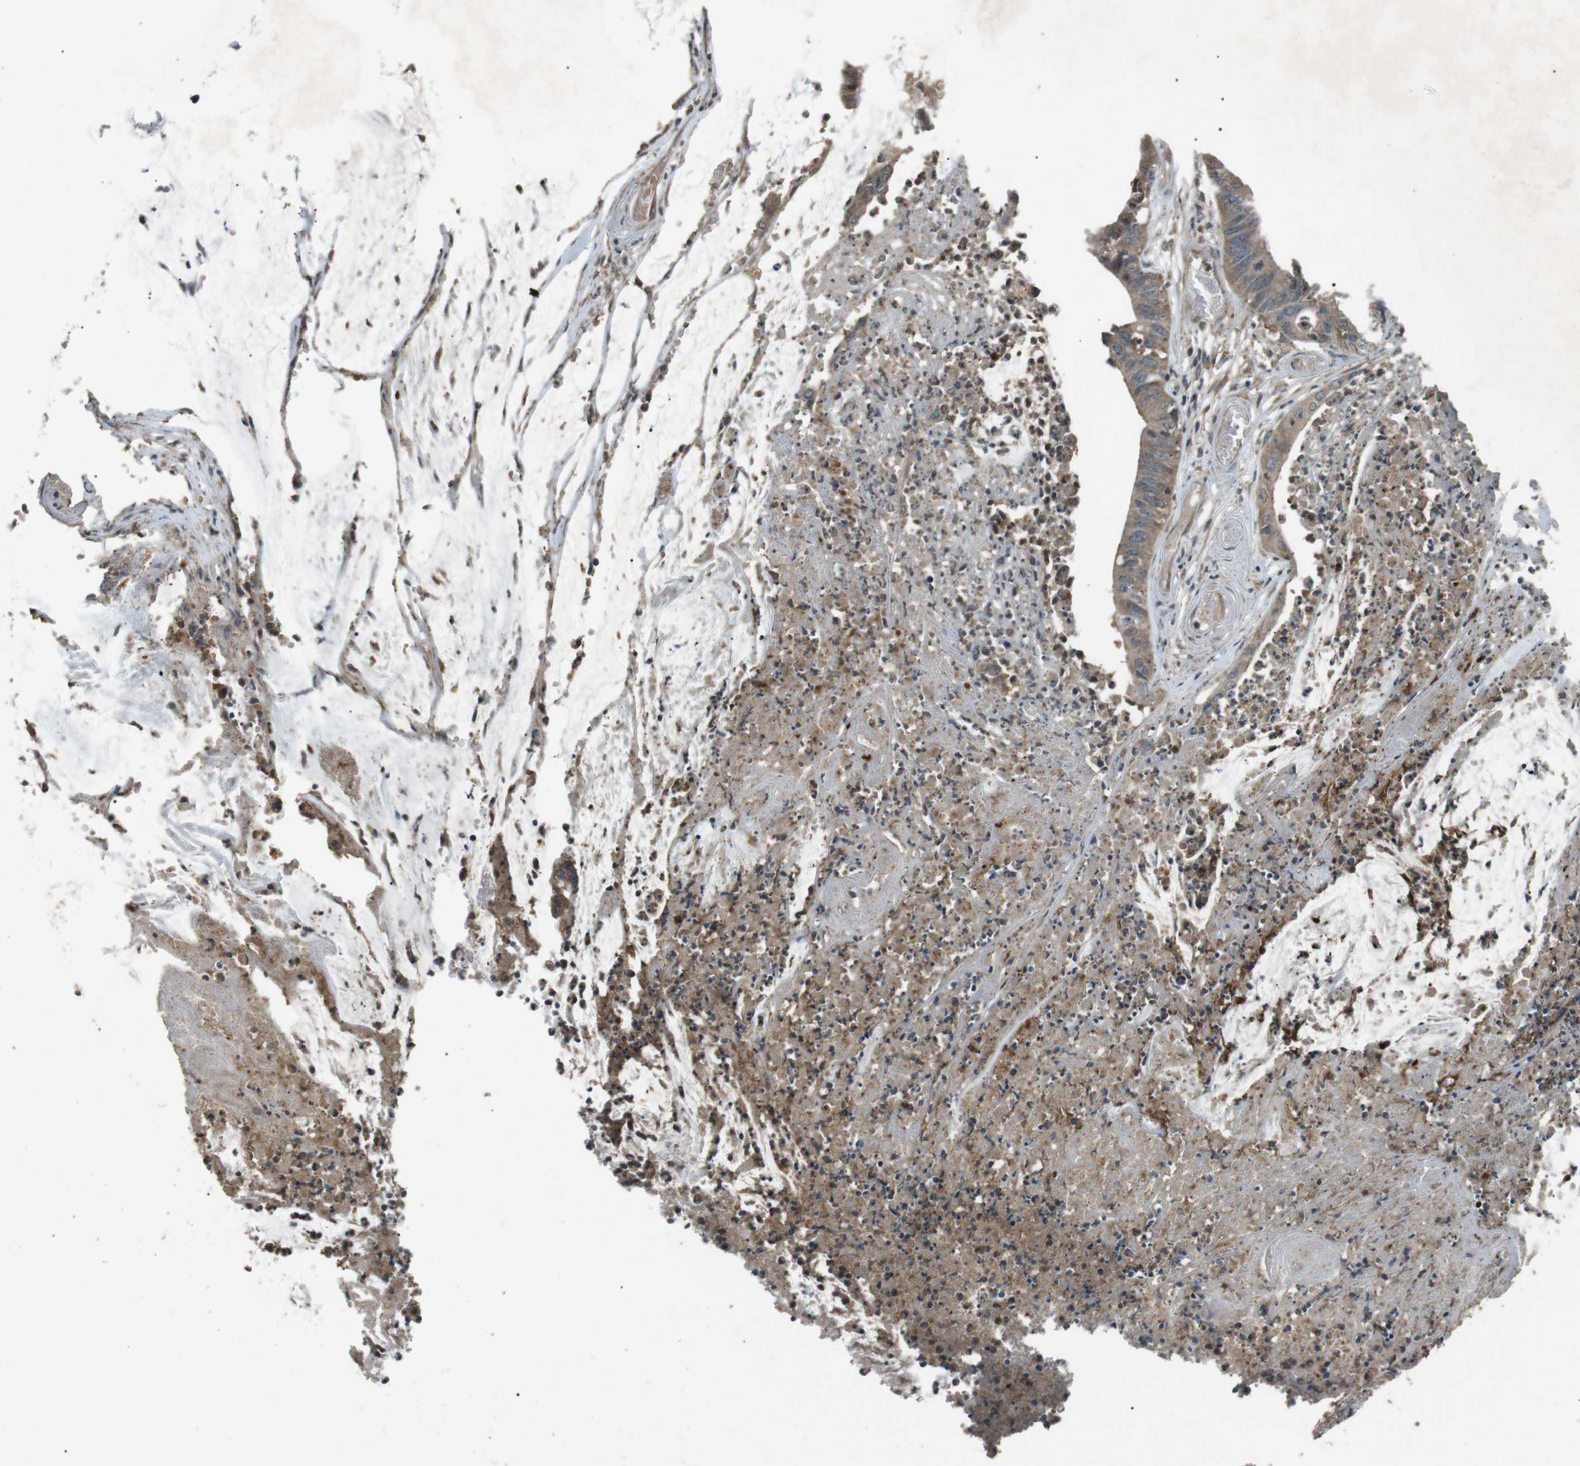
{"staining": {"intensity": "weak", "quantity": ">75%", "location": "cytoplasmic/membranous"}, "tissue": "colorectal cancer", "cell_type": "Tumor cells", "image_type": "cancer", "snomed": [{"axis": "morphology", "description": "Adenocarcinoma, NOS"}, {"axis": "topography", "description": "Rectum"}], "caption": "Protein analysis of colorectal cancer tissue displays weak cytoplasmic/membranous staining in about >75% of tumor cells.", "gene": "NEK7", "patient": {"sex": "female", "age": 66}}